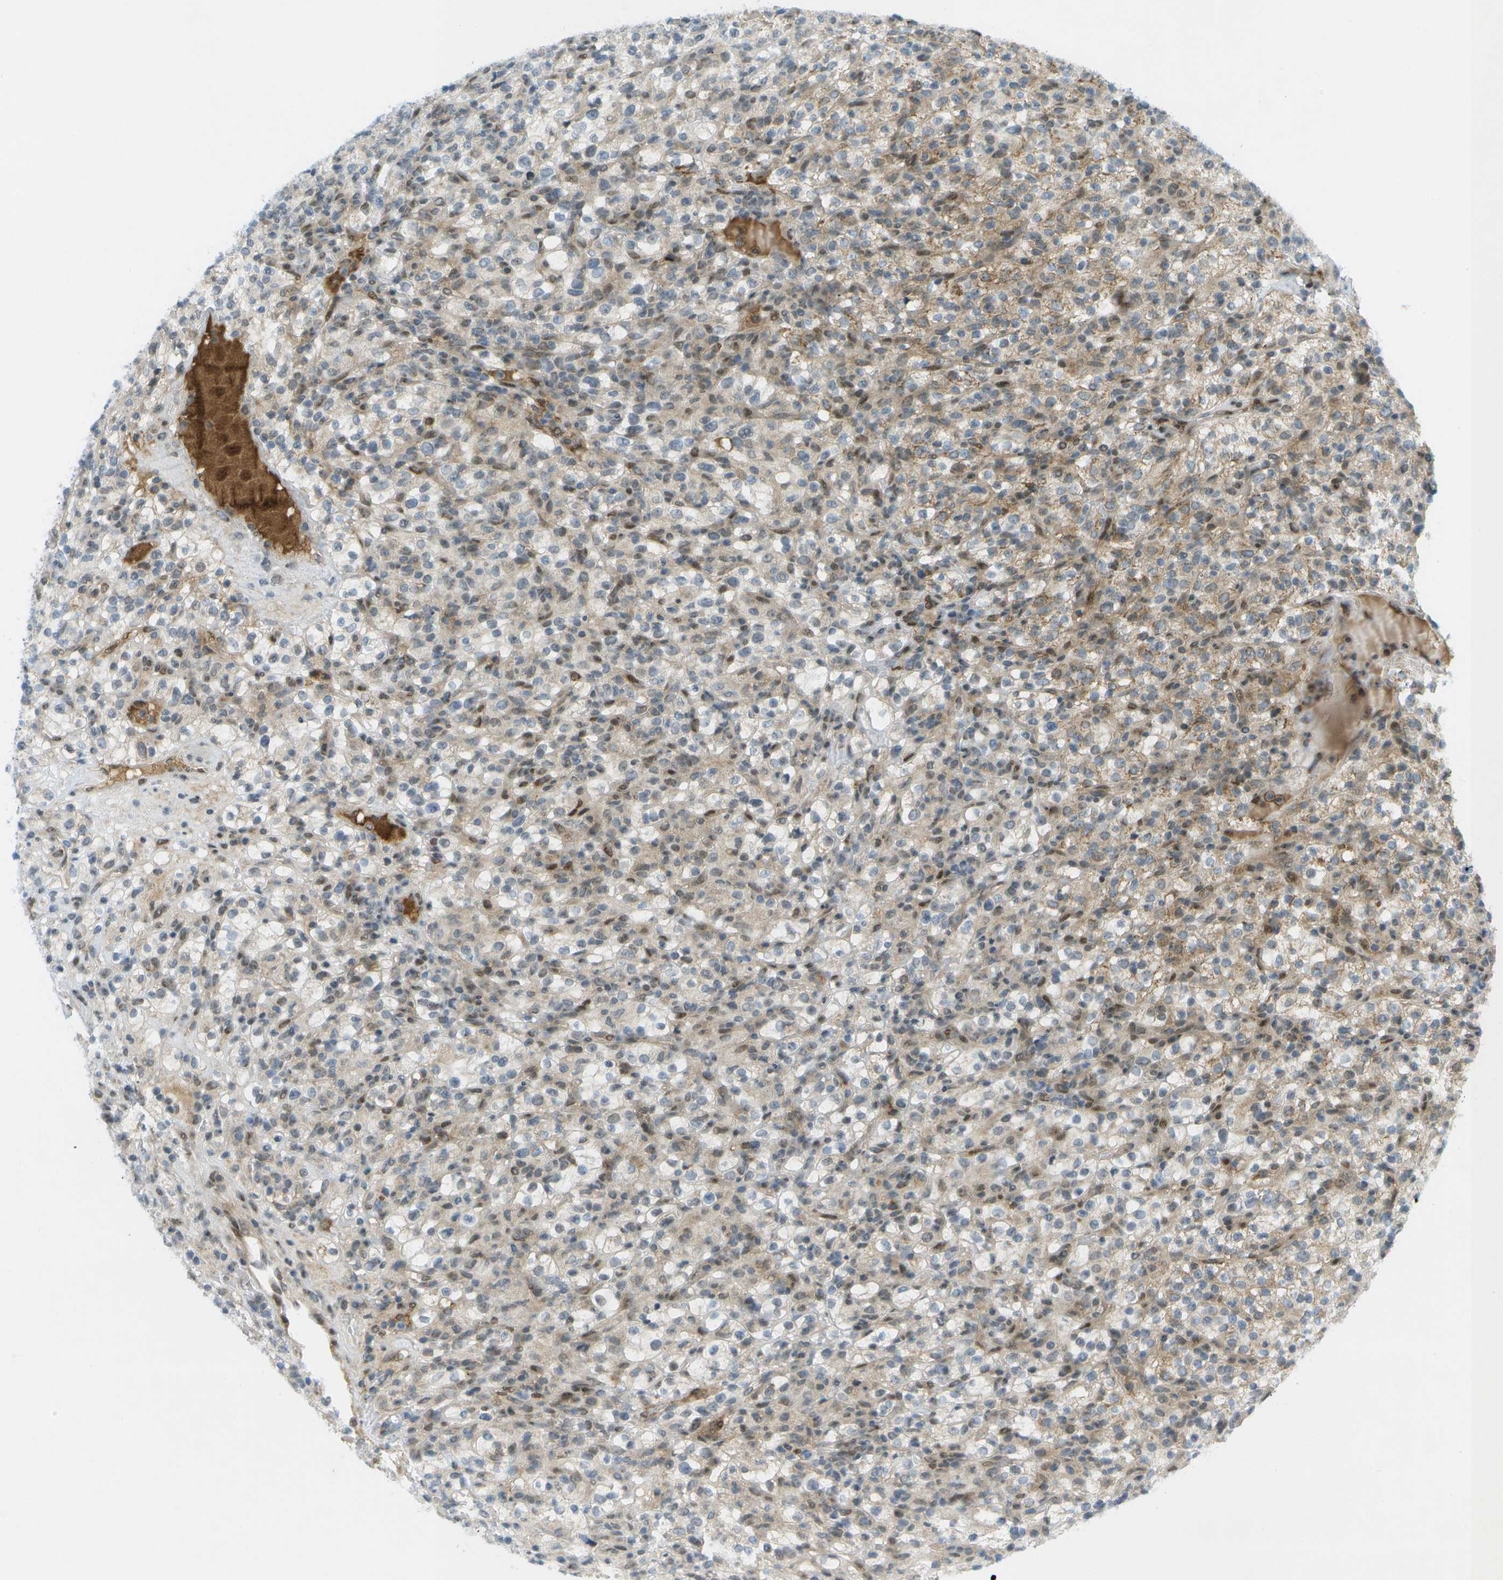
{"staining": {"intensity": "weak", "quantity": "25%-75%", "location": "cytoplasmic/membranous"}, "tissue": "renal cancer", "cell_type": "Tumor cells", "image_type": "cancer", "snomed": [{"axis": "morphology", "description": "Normal tissue, NOS"}, {"axis": "morphology", "description": "Adenocarcinoma, NOS"}, {"axis": "topography", "description": "Kidney"}], "caption": "DAB immunohistochemical staining of human adenocarcinoma (renal) reveals weak cytoplasmic/membranous protein positivity in about 25%-75% of tumor cells.", "gene": "CACNB4", "patient": {"sex": "female", "age": 72}}